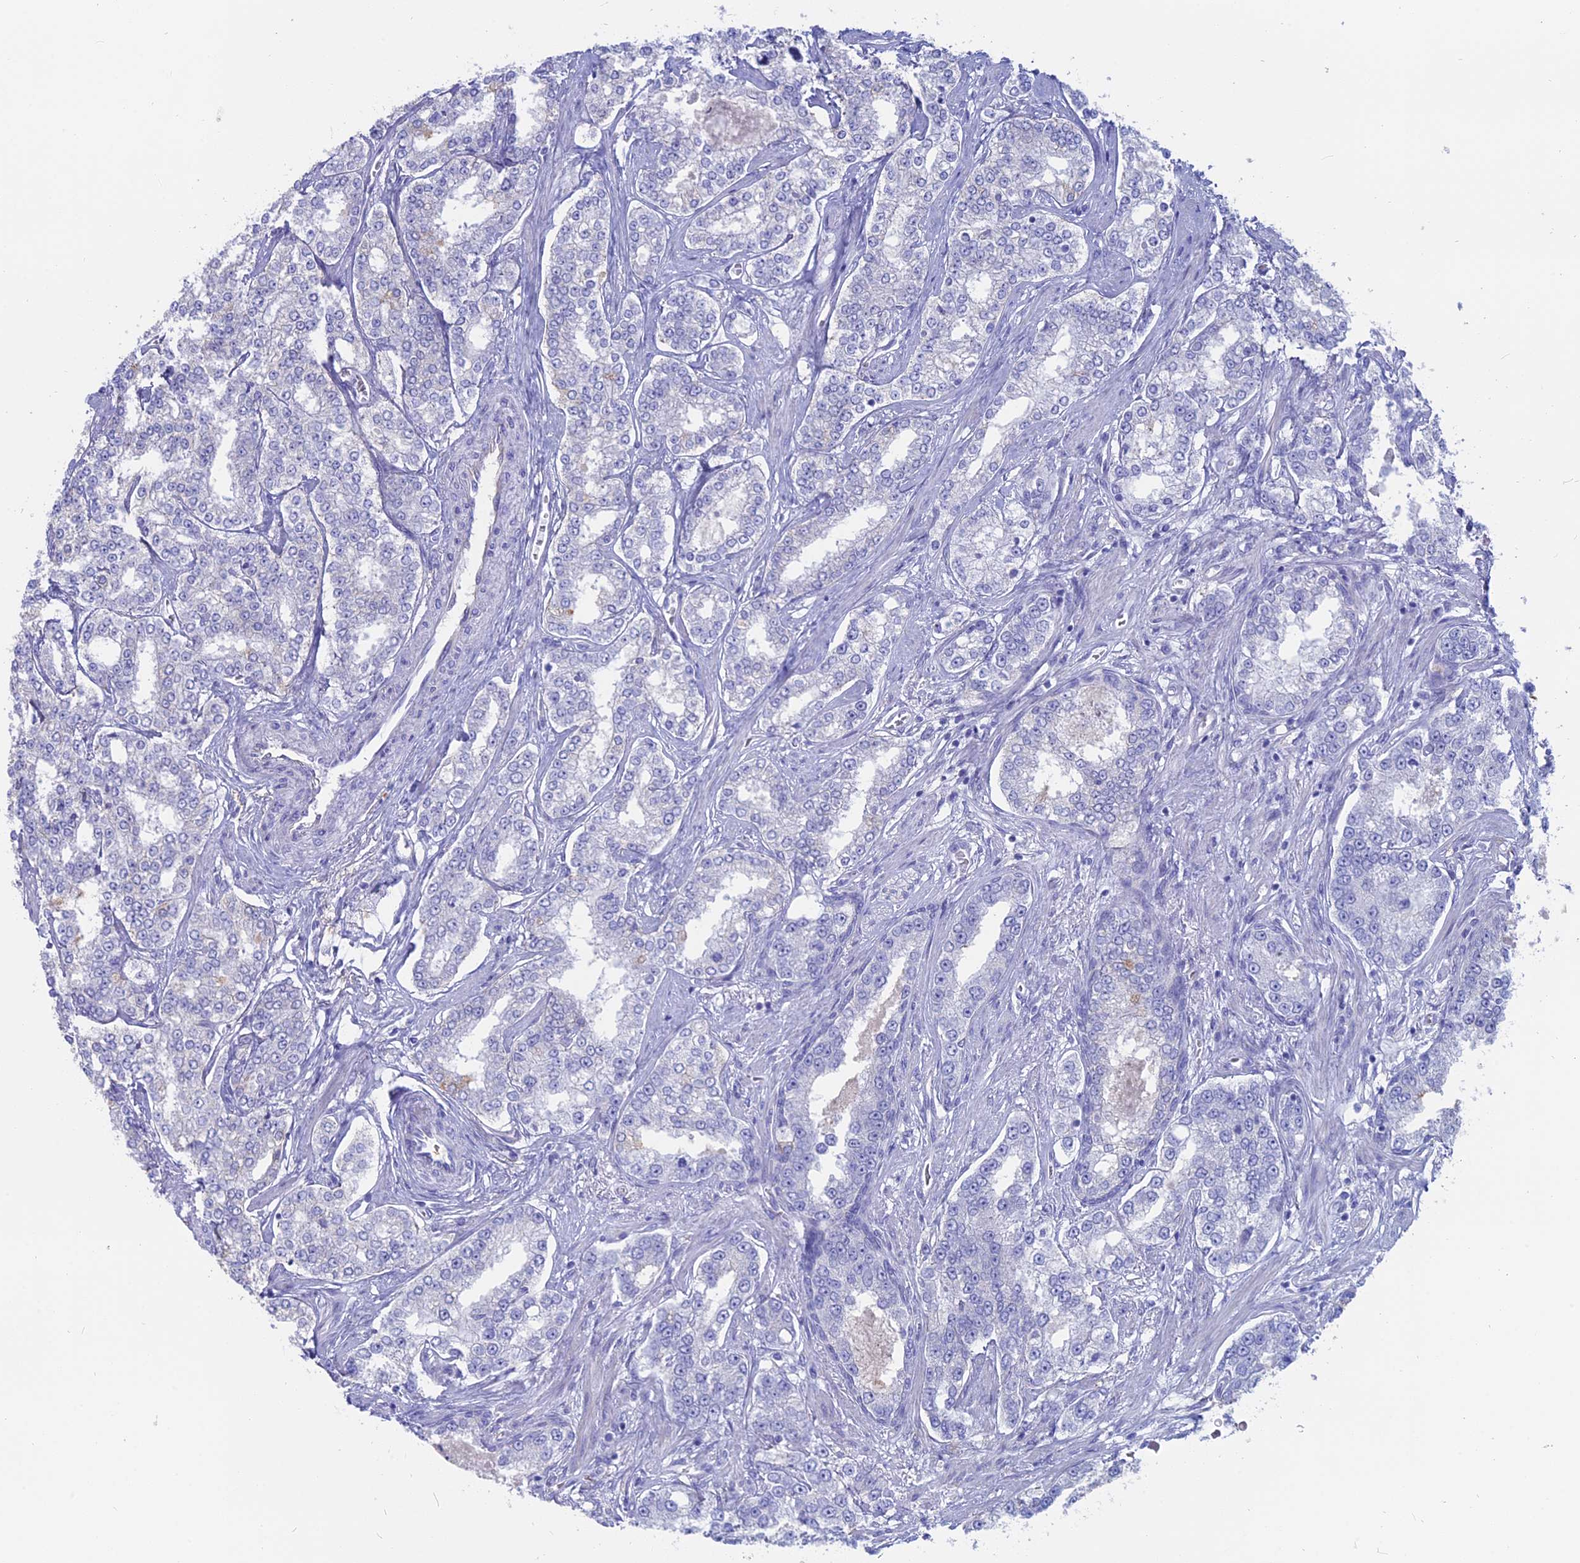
{"staining": {"intensity": "negative", "quantity": "none", "location": "none"}, "tissue": "prostate cancer", "cell_type": "Tumor cells", "image_type": "cancer", "snomed": [{"axis": "morphology", "description": "Normal tissue, NOS"}, {"axis": "morphology", "description": "Adenocarcinoma, High grade"}, {"axis": "topography", "description": "Prostate"}], "caption": "IHC of human prostate cancer (adenocarcinoma (high-grade)) reveals no staining in tumor cells.", "gene": "OR2AE1", "patient": {"sex": "male", "age": 83}}